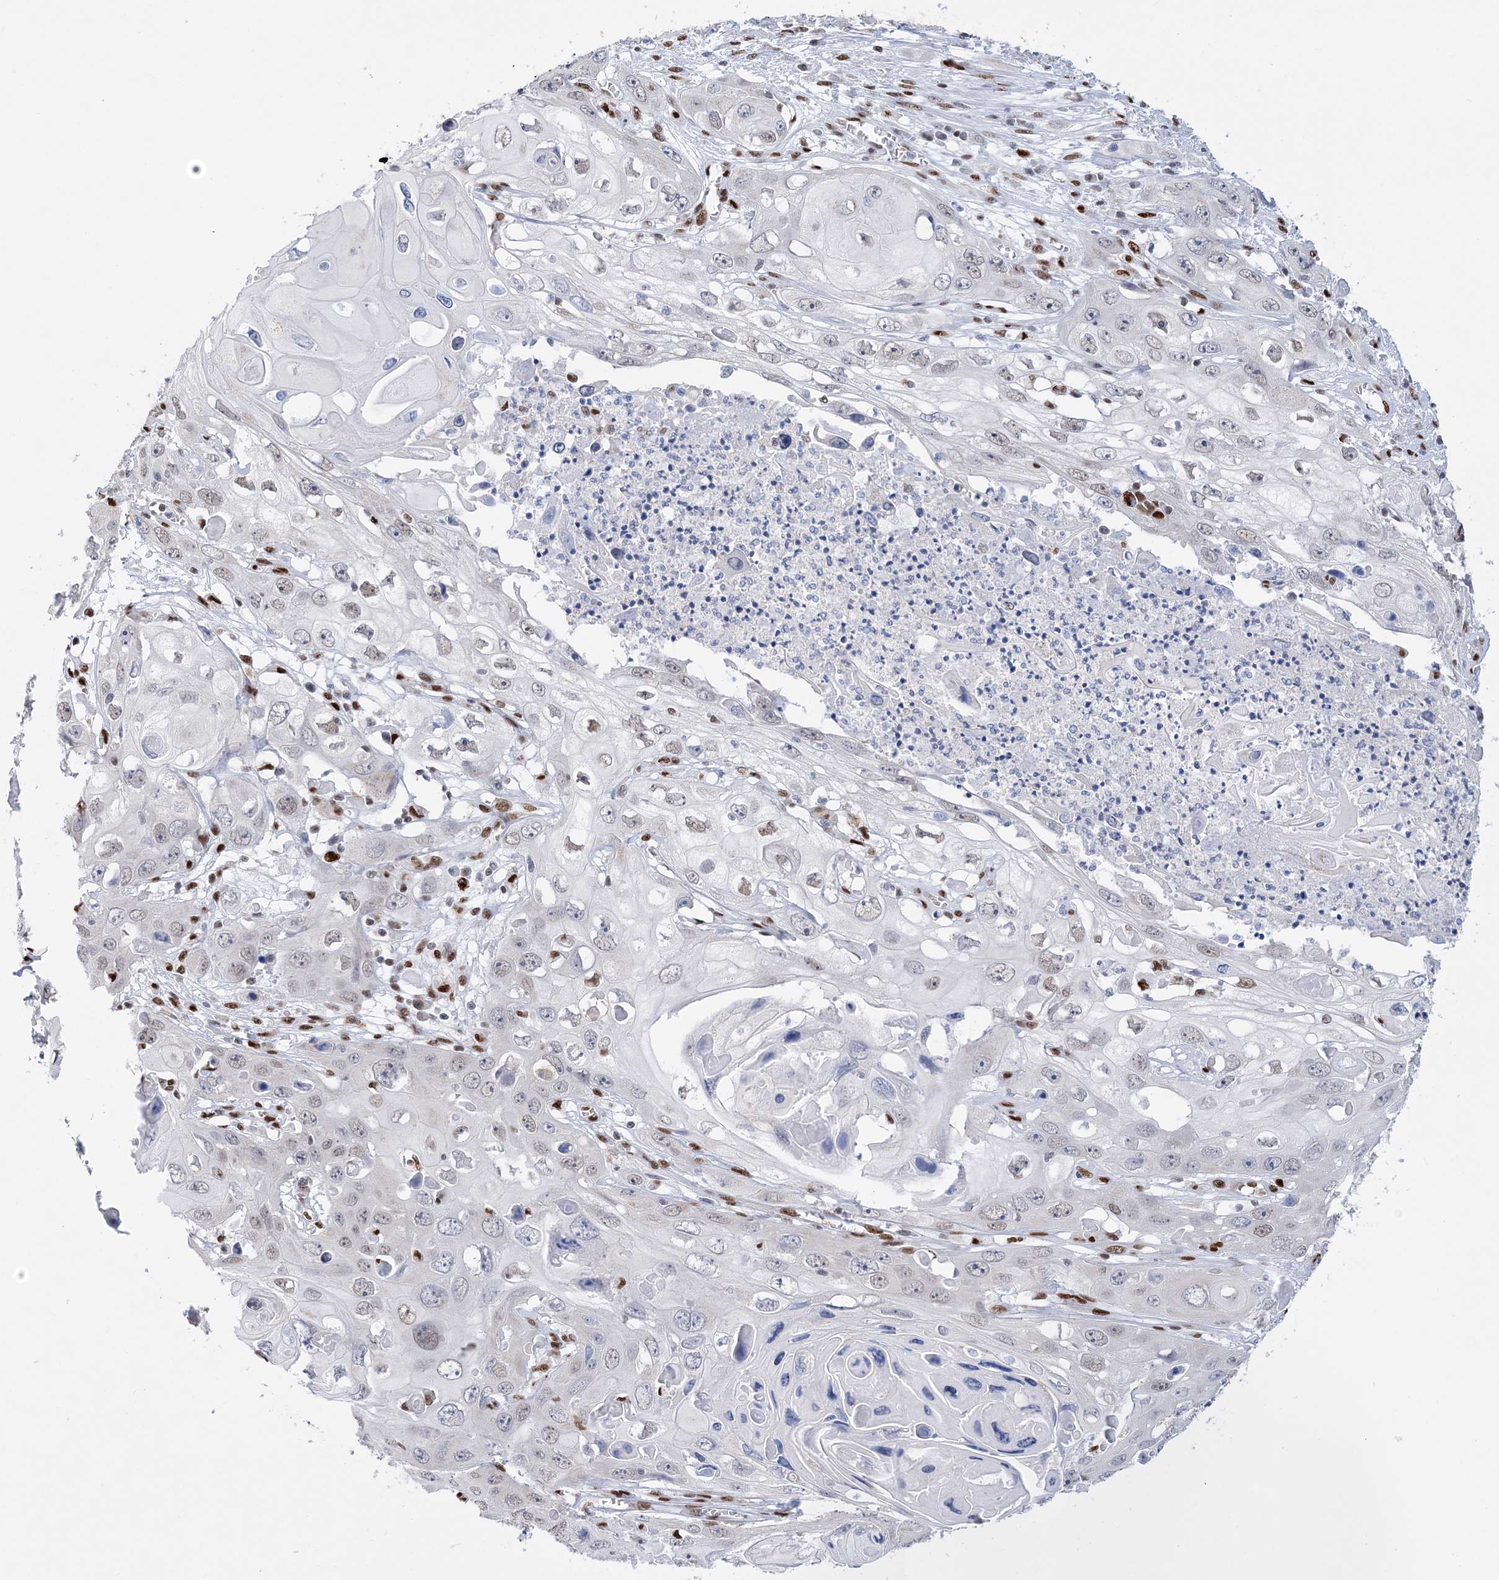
{"staining": {"intensity": "negative", "quantity": "none", "location": "none"}, "tissue": "skin cancer", "cell_type": "Tumor cells", "image_type": "cancer", "snomed": [{"axis": "morphology", "description": "Squamous cell carcinoma, NOS"}, {"axis": "topography", "description": "Skin"}], "caption": "Immunohistochemistry image of neoplastic tissue: human squamous cell carcinoma (skin) stained with DAB demonstrates no significant protein staining in tumor cells. The staining is performed using DAB (3,3'-diaminobenzidine) brown chromogen with nuclei counter-stained in using hematoxylin.", "gene": "NIT2", "patient": {"sex": "male", "age": 55}}